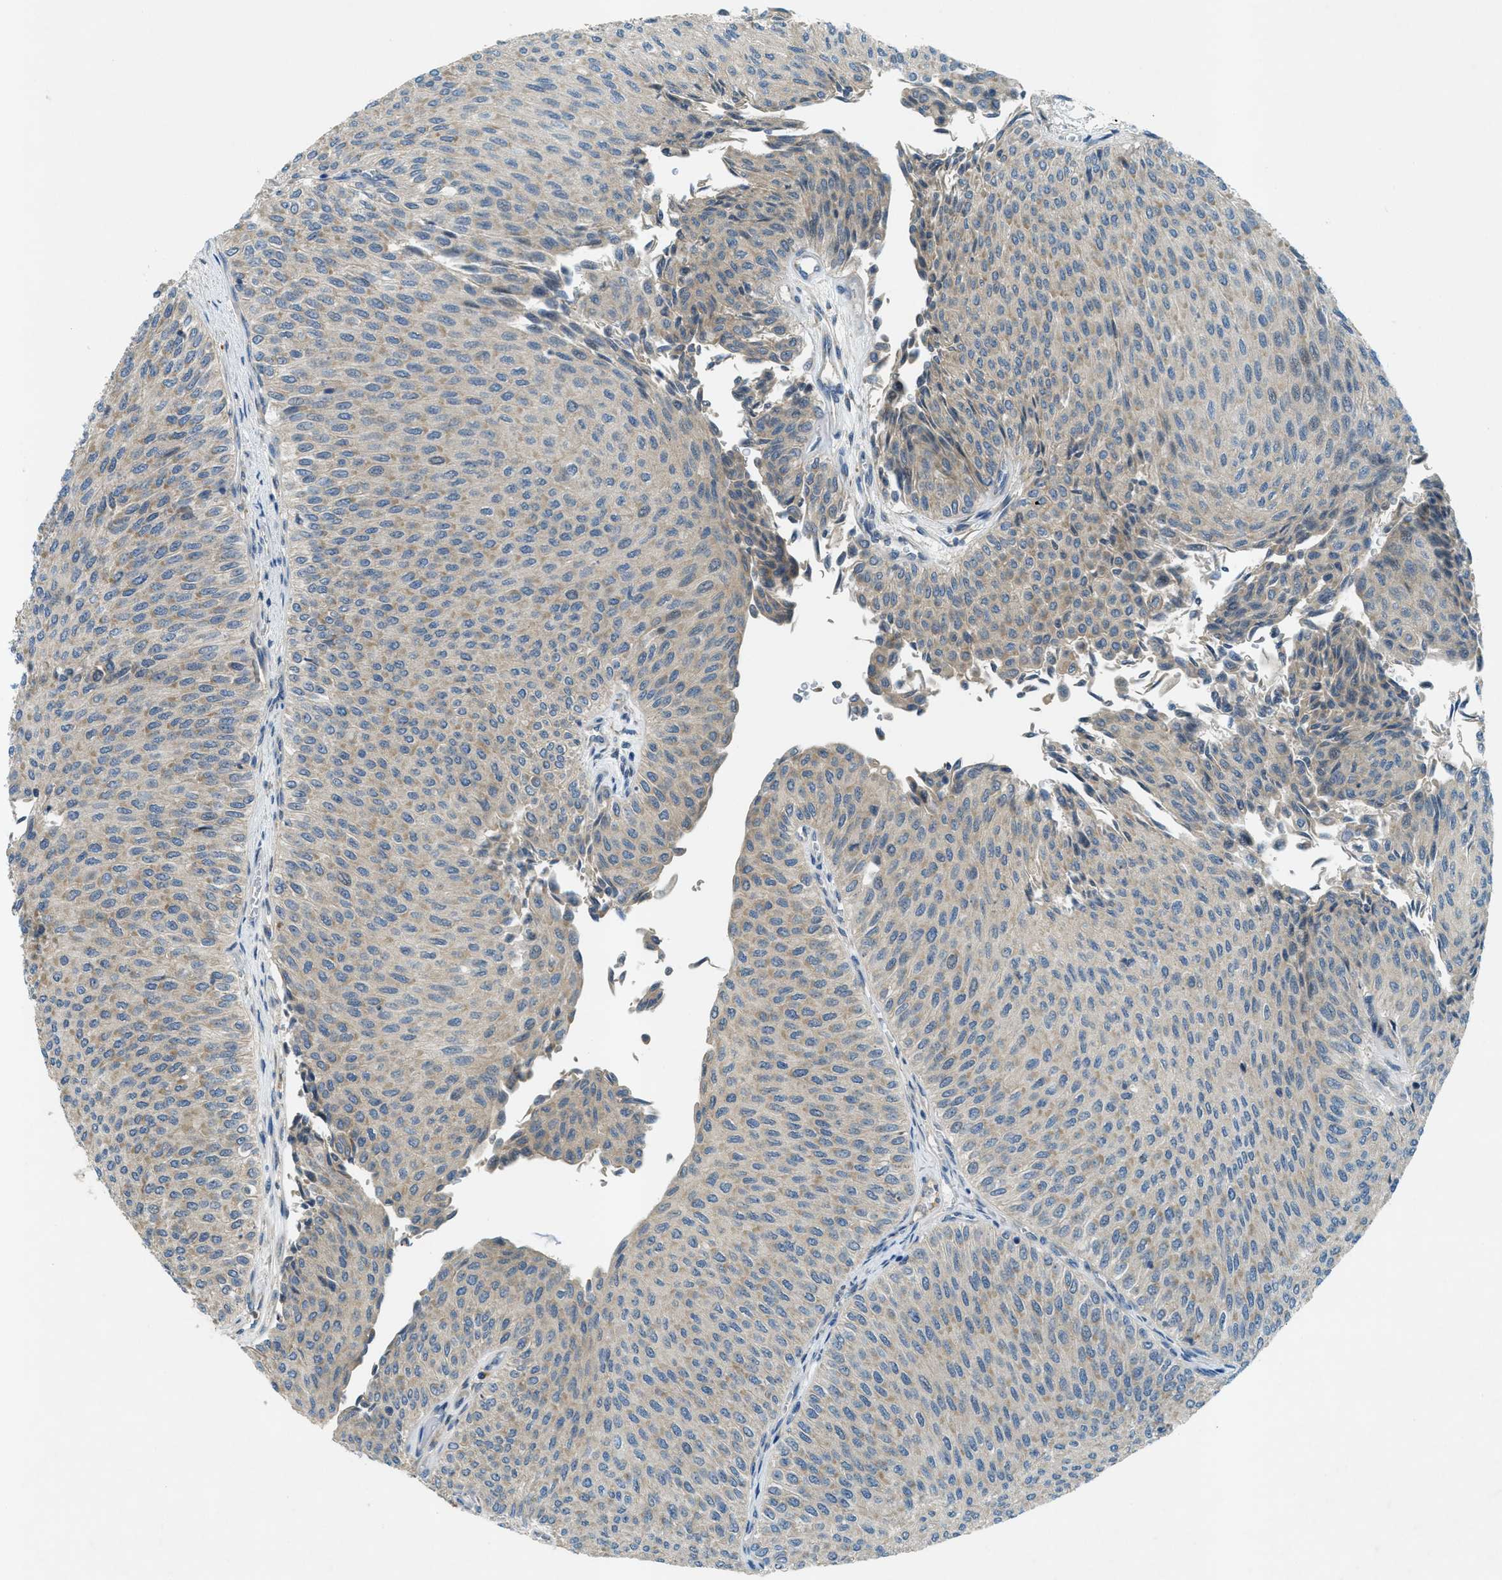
{"staining": {"intensity": "weak", "quantity": "25%-75%", "location": "cytoplasmic/membranous"}, "tissue": "urothelial cancer", "cell_type": "Tumor cells", "image_type": "cancer", "snomed": [{"axis": "morphology", "description": "Urothelial carcinoma, Low grade"}, {"axis": "topography", "description": "Urinary bladder"}], "caption": "Weak cytoplasmic/membranous expression for a protein is seen in approximately 25%-75% of tumor cells of urothelial cancer using immunohistochemistry (IHC).", "gene": "SNX14", "patient": {"sex": "male", "age": 78}}